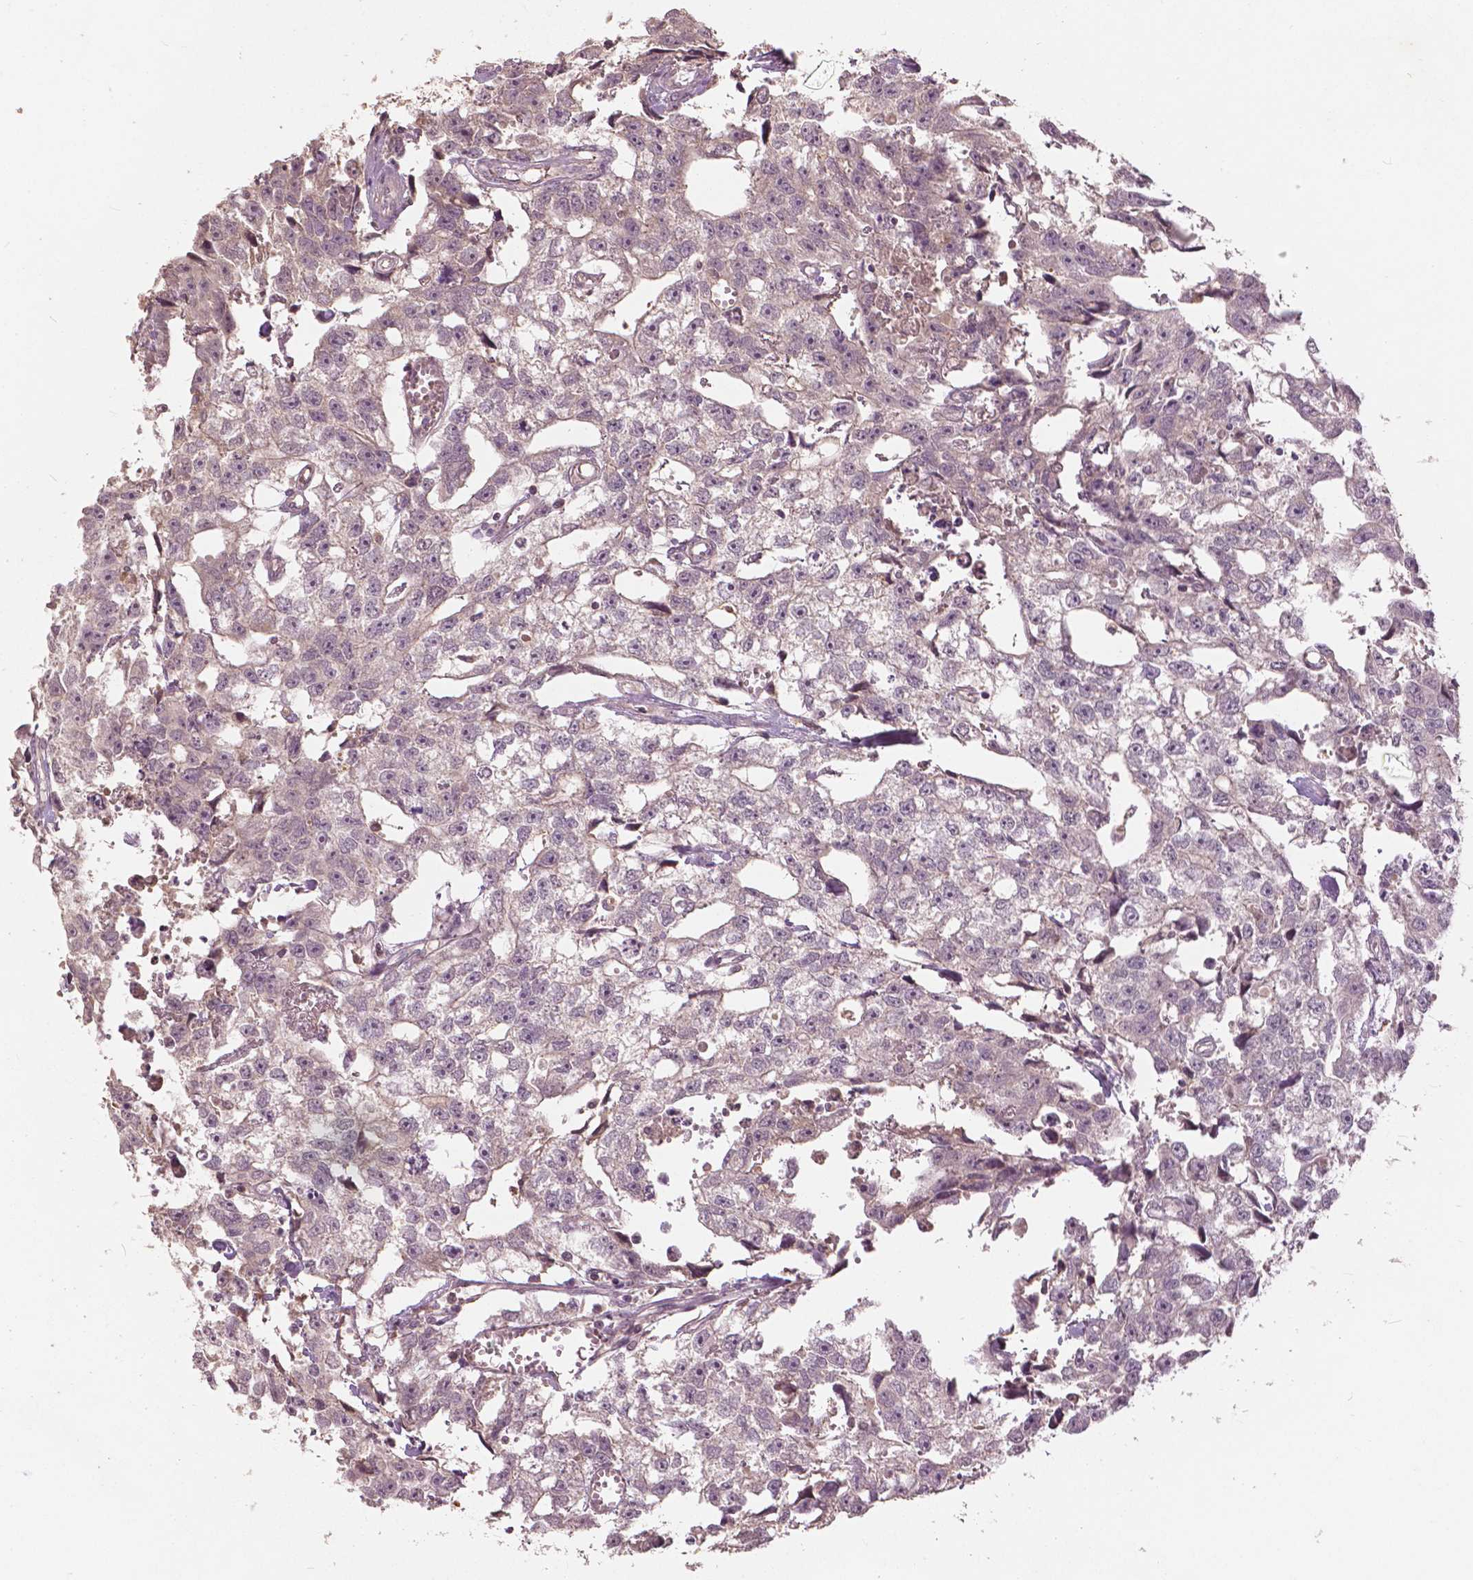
{"staining": {"intensity": "weak", "quantity": "25%-75%", "location": "nuclear"}, "tissue": "testis cancer", "cell_type": "Tumor cells", "image_type": "cancer", "snomed": [{"axis": "morphology", "description": "Carcinoma, Embryonal, NOS"}, {"axis": "morphology", "description": "Teratoma, malignant, NOS"}, {"axis": "topography", "description": "Testis"}], "caption": "Protein staining exhibits weak nuclear positivity in approximately 25%-75% of tumor cells in malignant teratoma (testis). Immunohistochemistry (ihc) stains the protein of interest in brown and the nuclei are stained blue.", "gene": "ANGPTL4", "patient": {"sex": "male", "age": 44}}